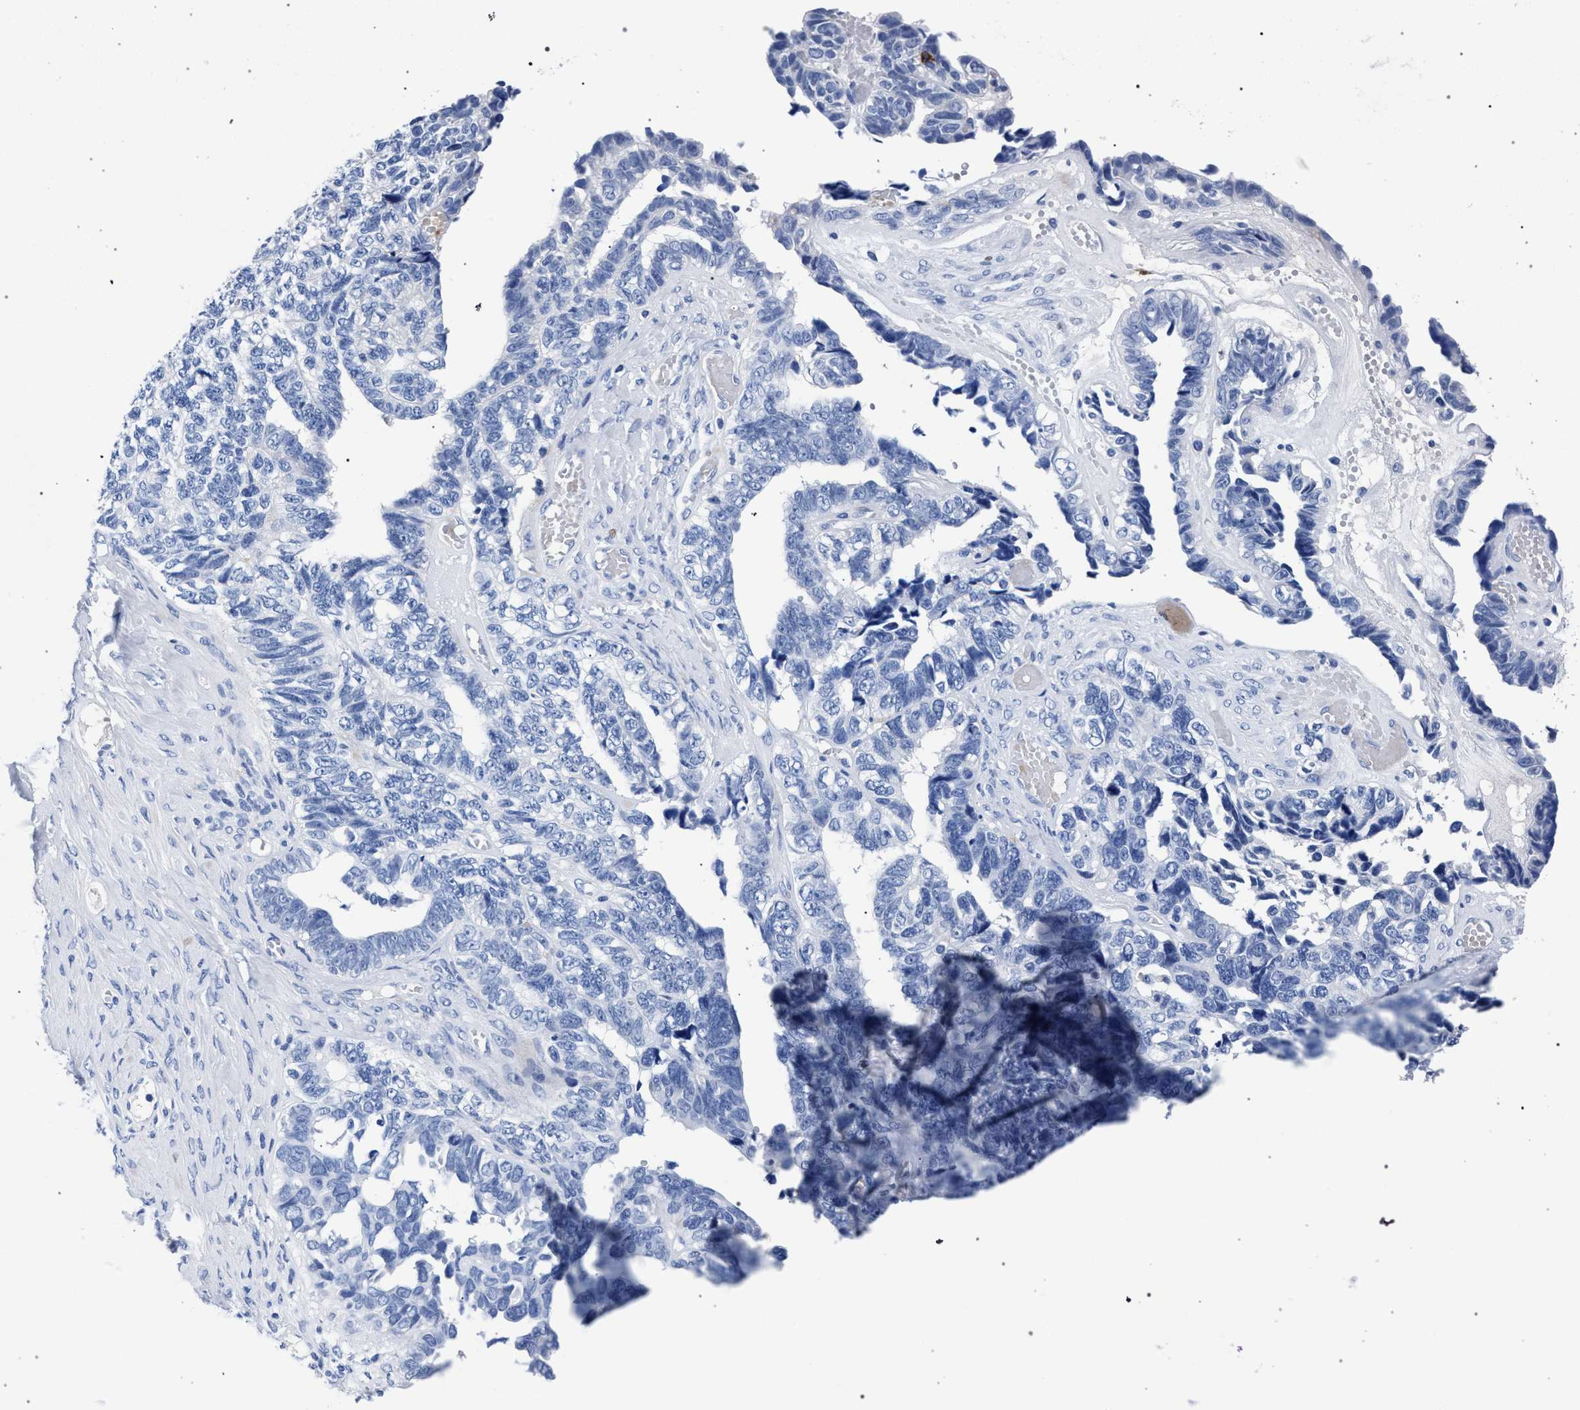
{"staining": {"intensity": "negative", "quantity": "none", "location": "none"}, "tissue": "ovarian cancer", "cell_type": "Tumor cells", "image_type": "cancer", "snomed": [{"axis": "morphology", "description": "Cystadenocarcinoma, serous, NOS"}, {"axis": "topography", "description": "Ovary"}], "caption": "Immunohistochemical staining of serous cystadenocarcinoma (ovarian) reveals no significant positivity in tumor cells.", "gene": "KLRK1", "patient": {"sex": "female", "age": 79}}